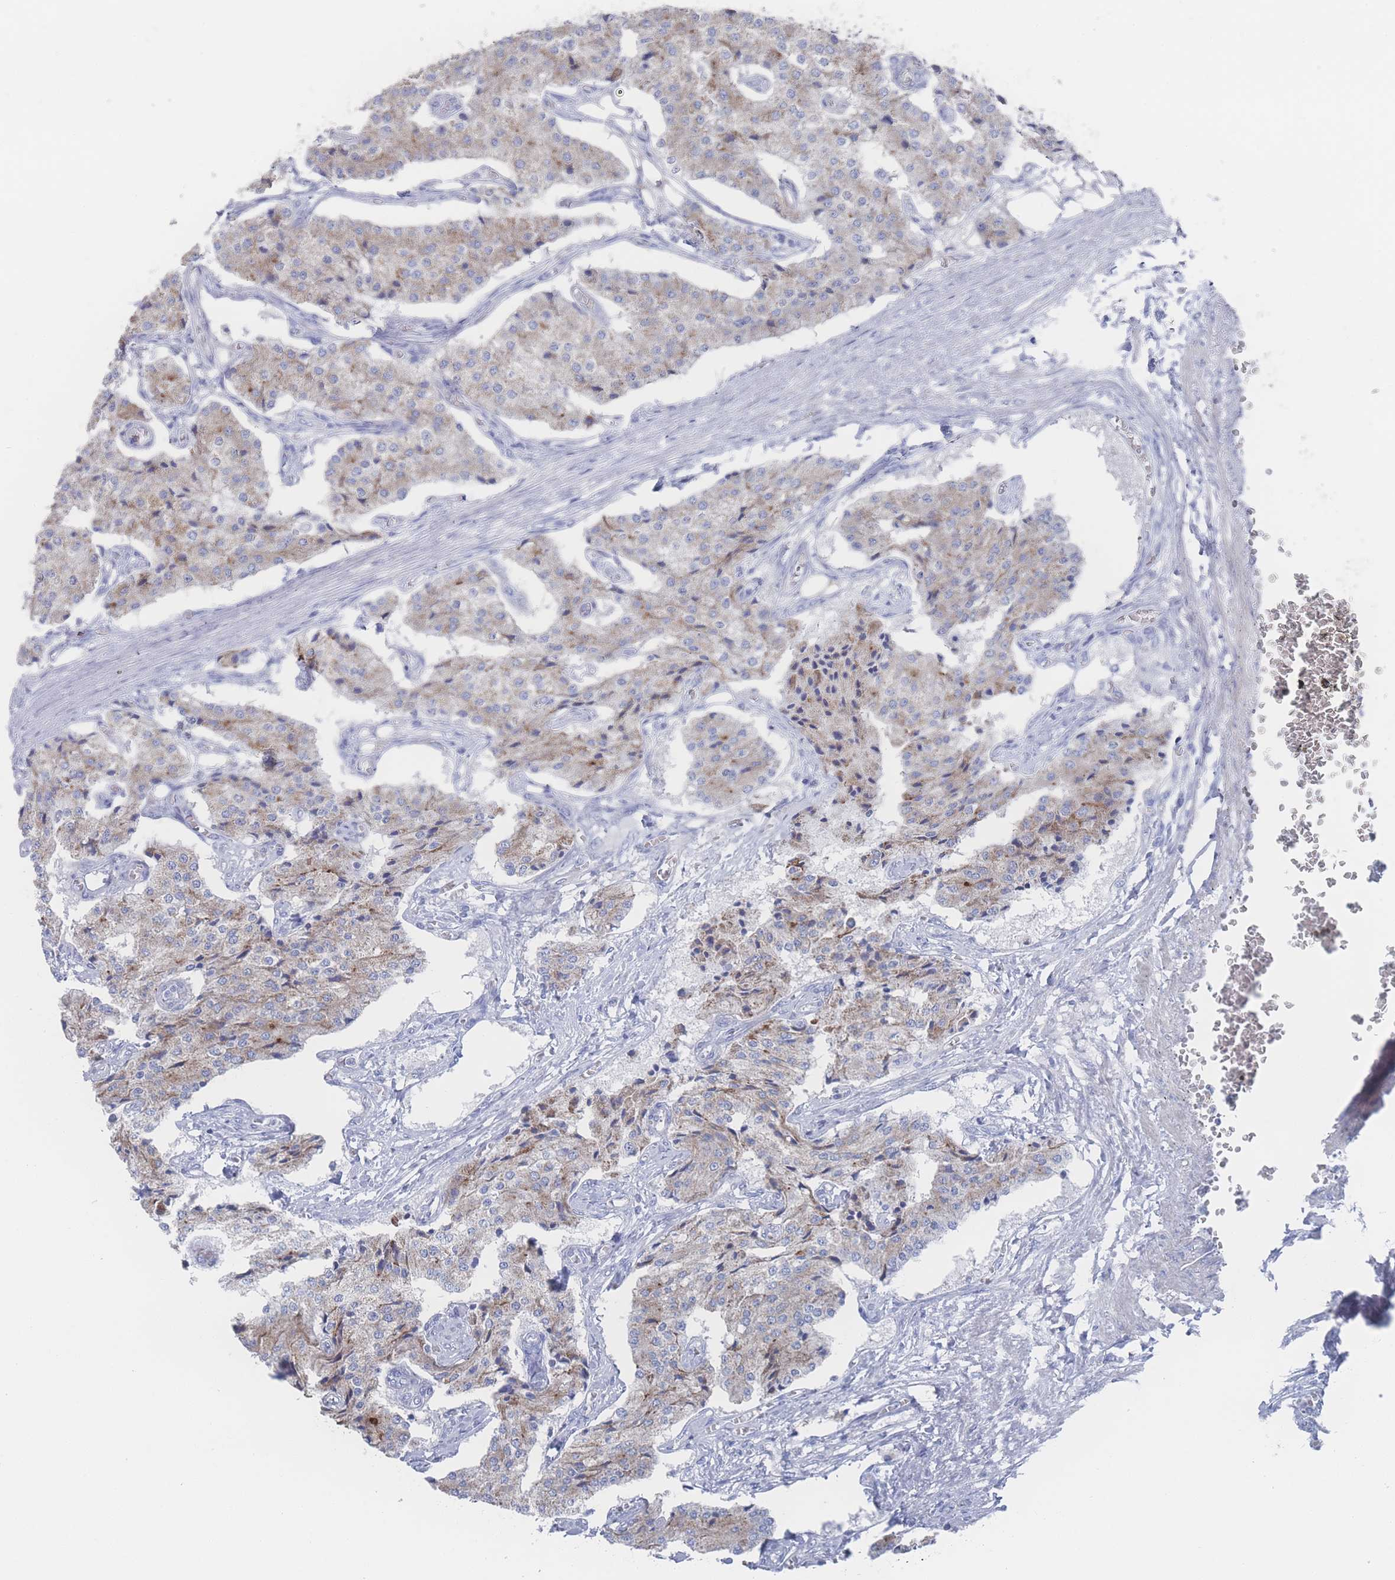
{"staining": {"intensity": "weak", "quantity": "25%-75%", "location": "cytoplasmic/membranous"}, "tissue": "carcinoid", "cell_type": "Tumor cells", "image_type": "cancer", "snomed": [{"axis": "morphology", "description": "Carcinoid, malignant, NOS"}, {"axis": "topography", "description": "Colon"}], "caption": "The micrograph exhibits a brown stain indicating the presence of a protein in the cytoplasmic/membranous of tumor cells in carcinoid (malignant). (DAB (3,3'-diaminobenzidine) IHC with brightfield microscopy, high magnification).", "gene": "SNPH", "patient": {"sex": "female", "age": 52}}